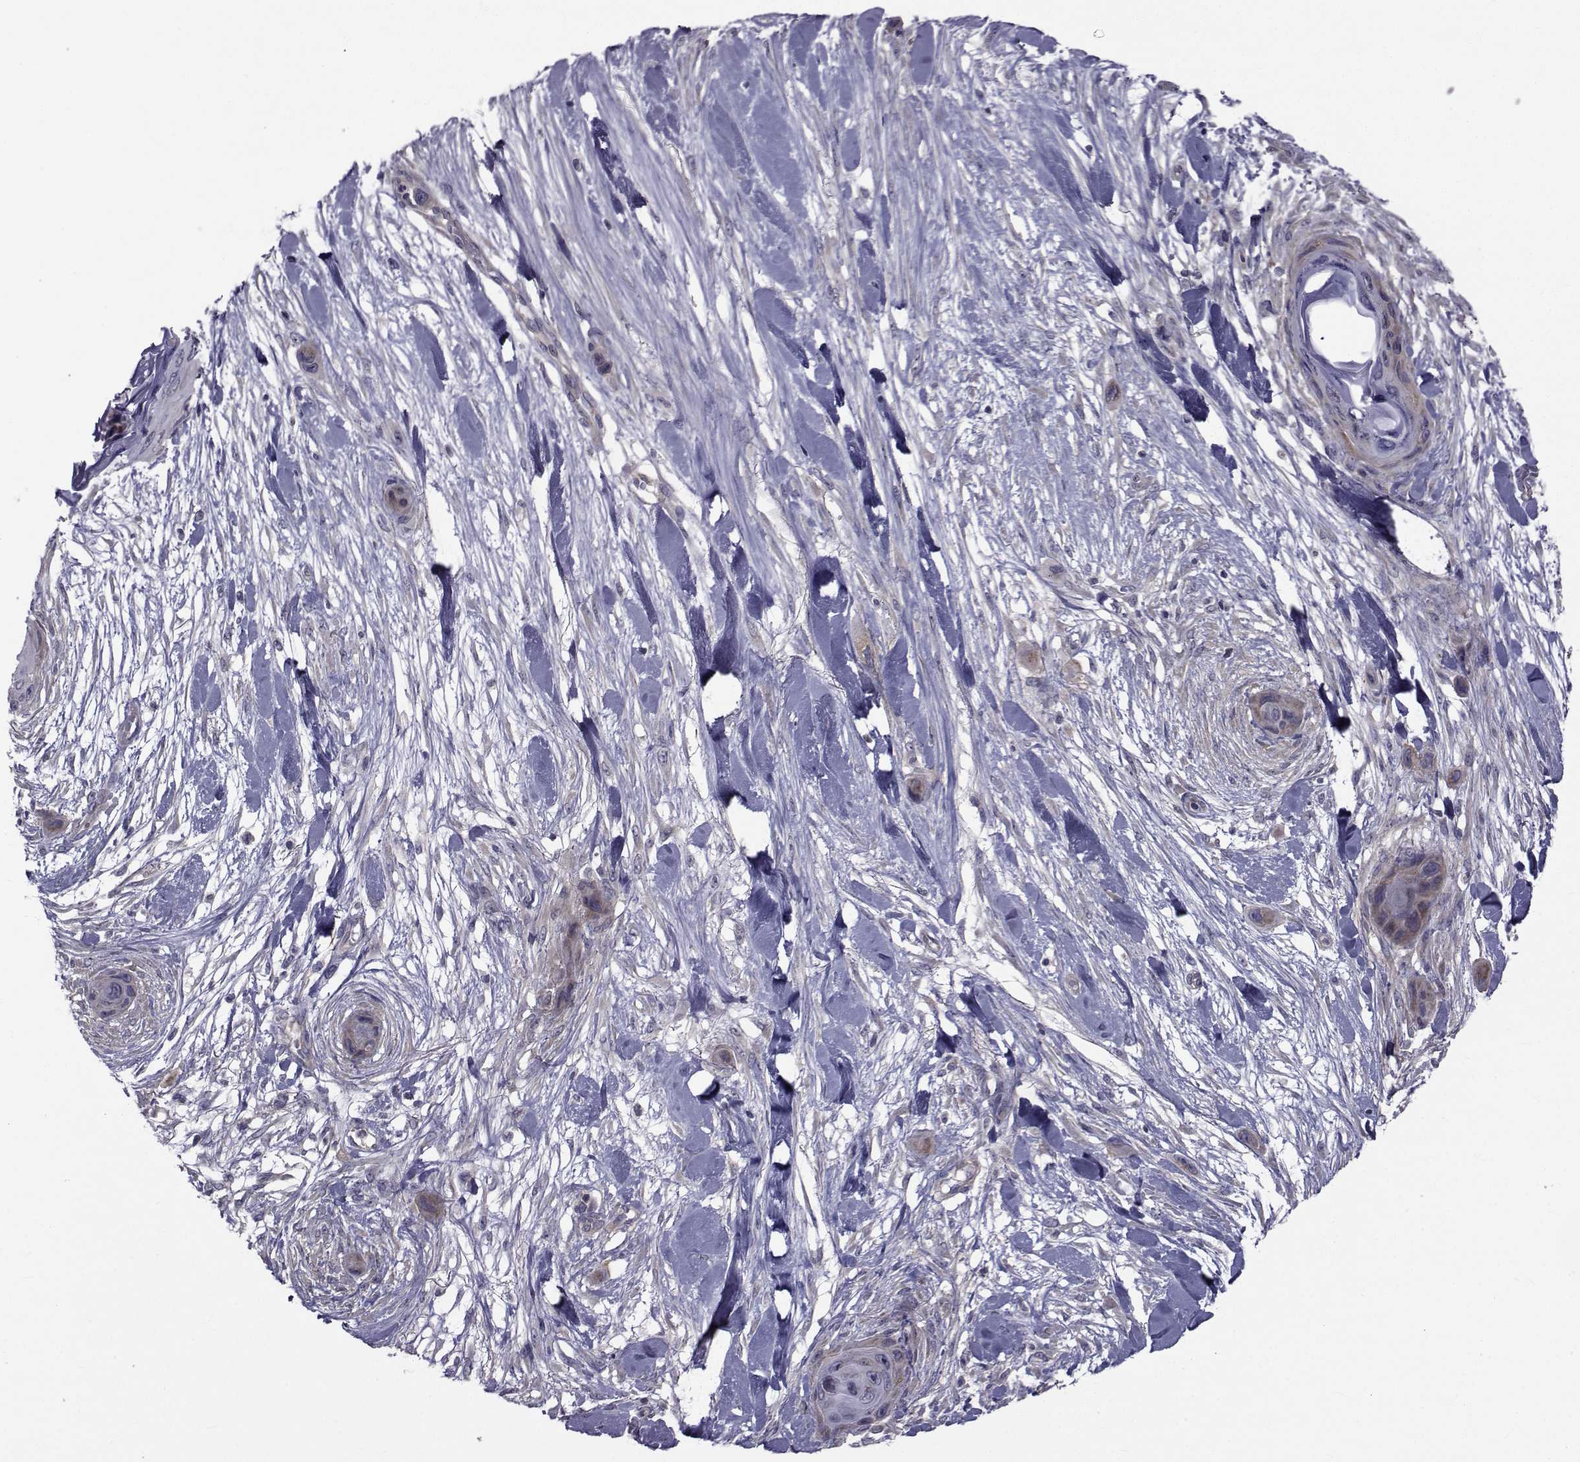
{"staining": {"intensity": "negative", "quantity": "none", "location": "none"}, "tissue": "skin cancer", "cell_type": "Tumor cells", "image_type": "cancer", "snomed": [{"axis": "morphology", "description": "Squamous cell carcinoma, NOS"}, {"axis": "topography", "description": "Skin"}], "caption": "Human skin cancer (squamous cell carcinoma) stained for a protein using immunohistochemistry shows no positivity in tumor cells.", "gene": "CFAP74", "patient": {"sex": "male", "age": 82}}